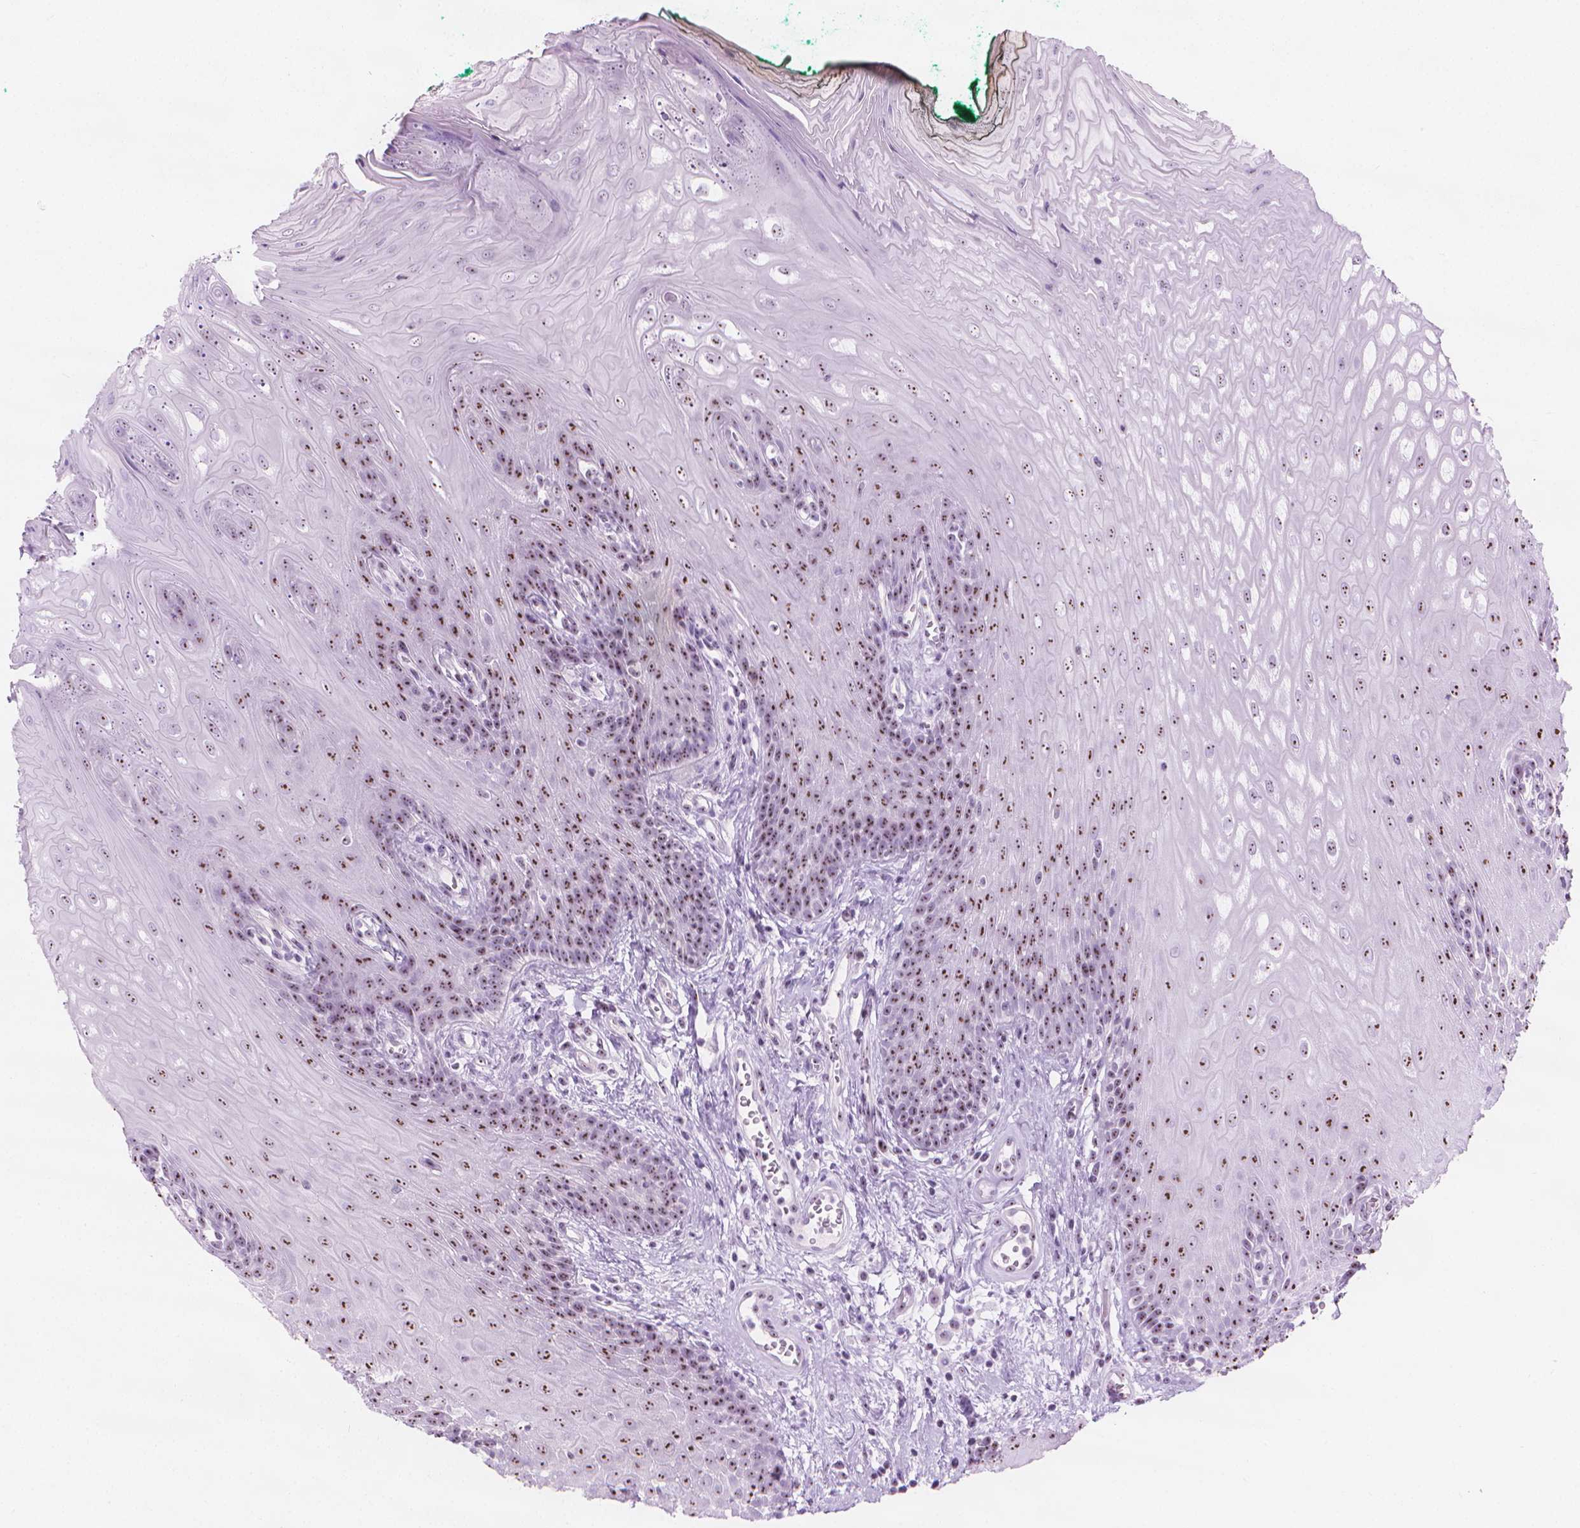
{"staining": {"intensity": "moderate", "quantity": ">75%", "location": "nuclear"}, "tissue": "oral mucosa", "cell_type": "Squamous epithelial cells", "image_type": "normal", "snomed": [{"axis": "morphology", "description": "Normal tissue, NOS"}, {"axis": "topography", "description": "Oral tissue"}], "caption": "A brown stain shows moderate nuclear expression of a protein in squamous epithelial cells of benign oral mucosa.", "gene": "NOL7", "patient": {"sex": "female", "age": 68}}